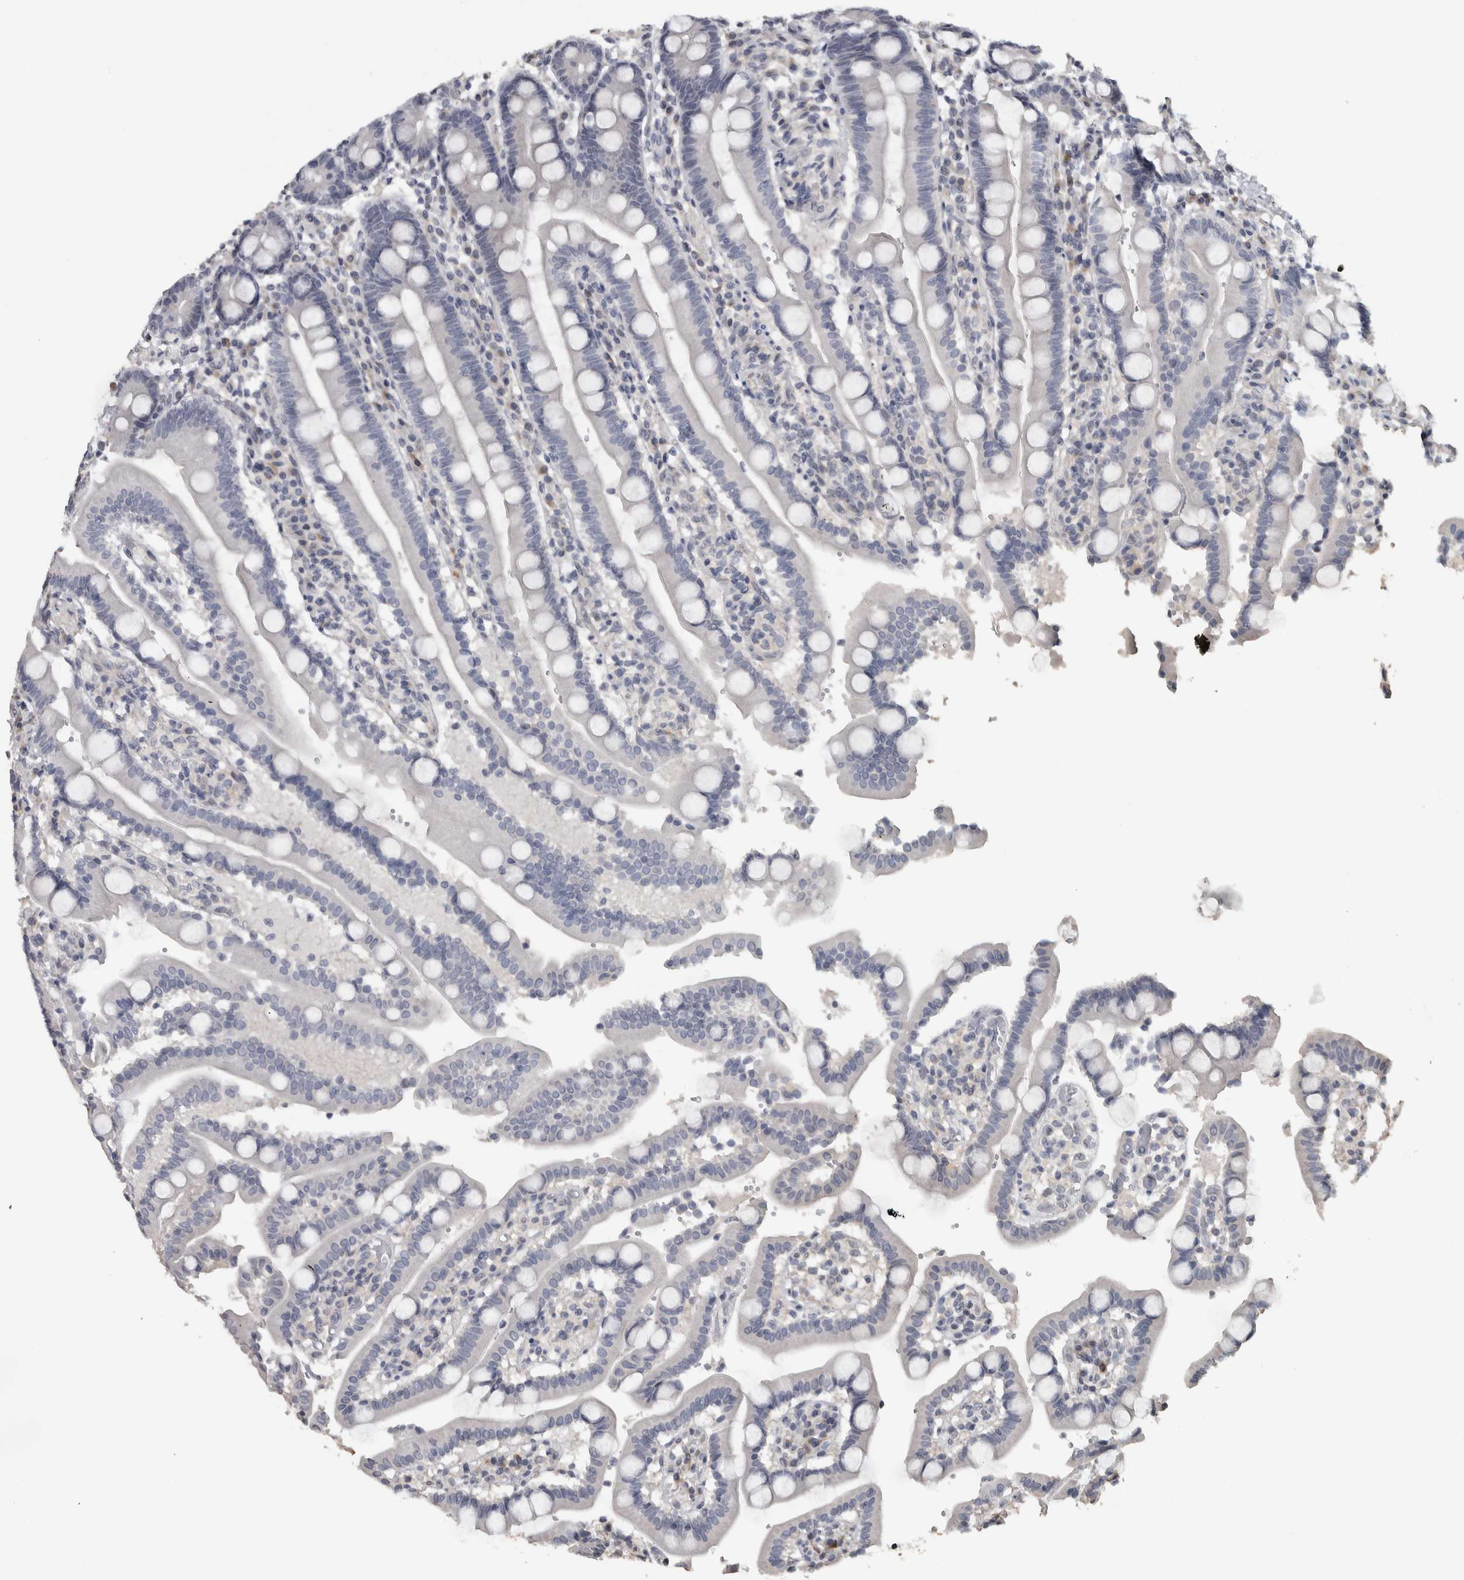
{"staining": {"intensity": "negative", "quantity": "none", "location": "none"}, "tissue": "duodenum", "cell_type": "Glandular cells", "image_type": "normal", "snomed": [{"axis": "morphology", "description": "Normal tissue, NOS"}, {"axis": "topography", "description": "Small intestine, NOS"}], "caption": "Protein analysis of benign duodenum shows no significant expression in glandular cells.", "gene": "NECAB1", "patient": {"sex": "female", "age": 71}}